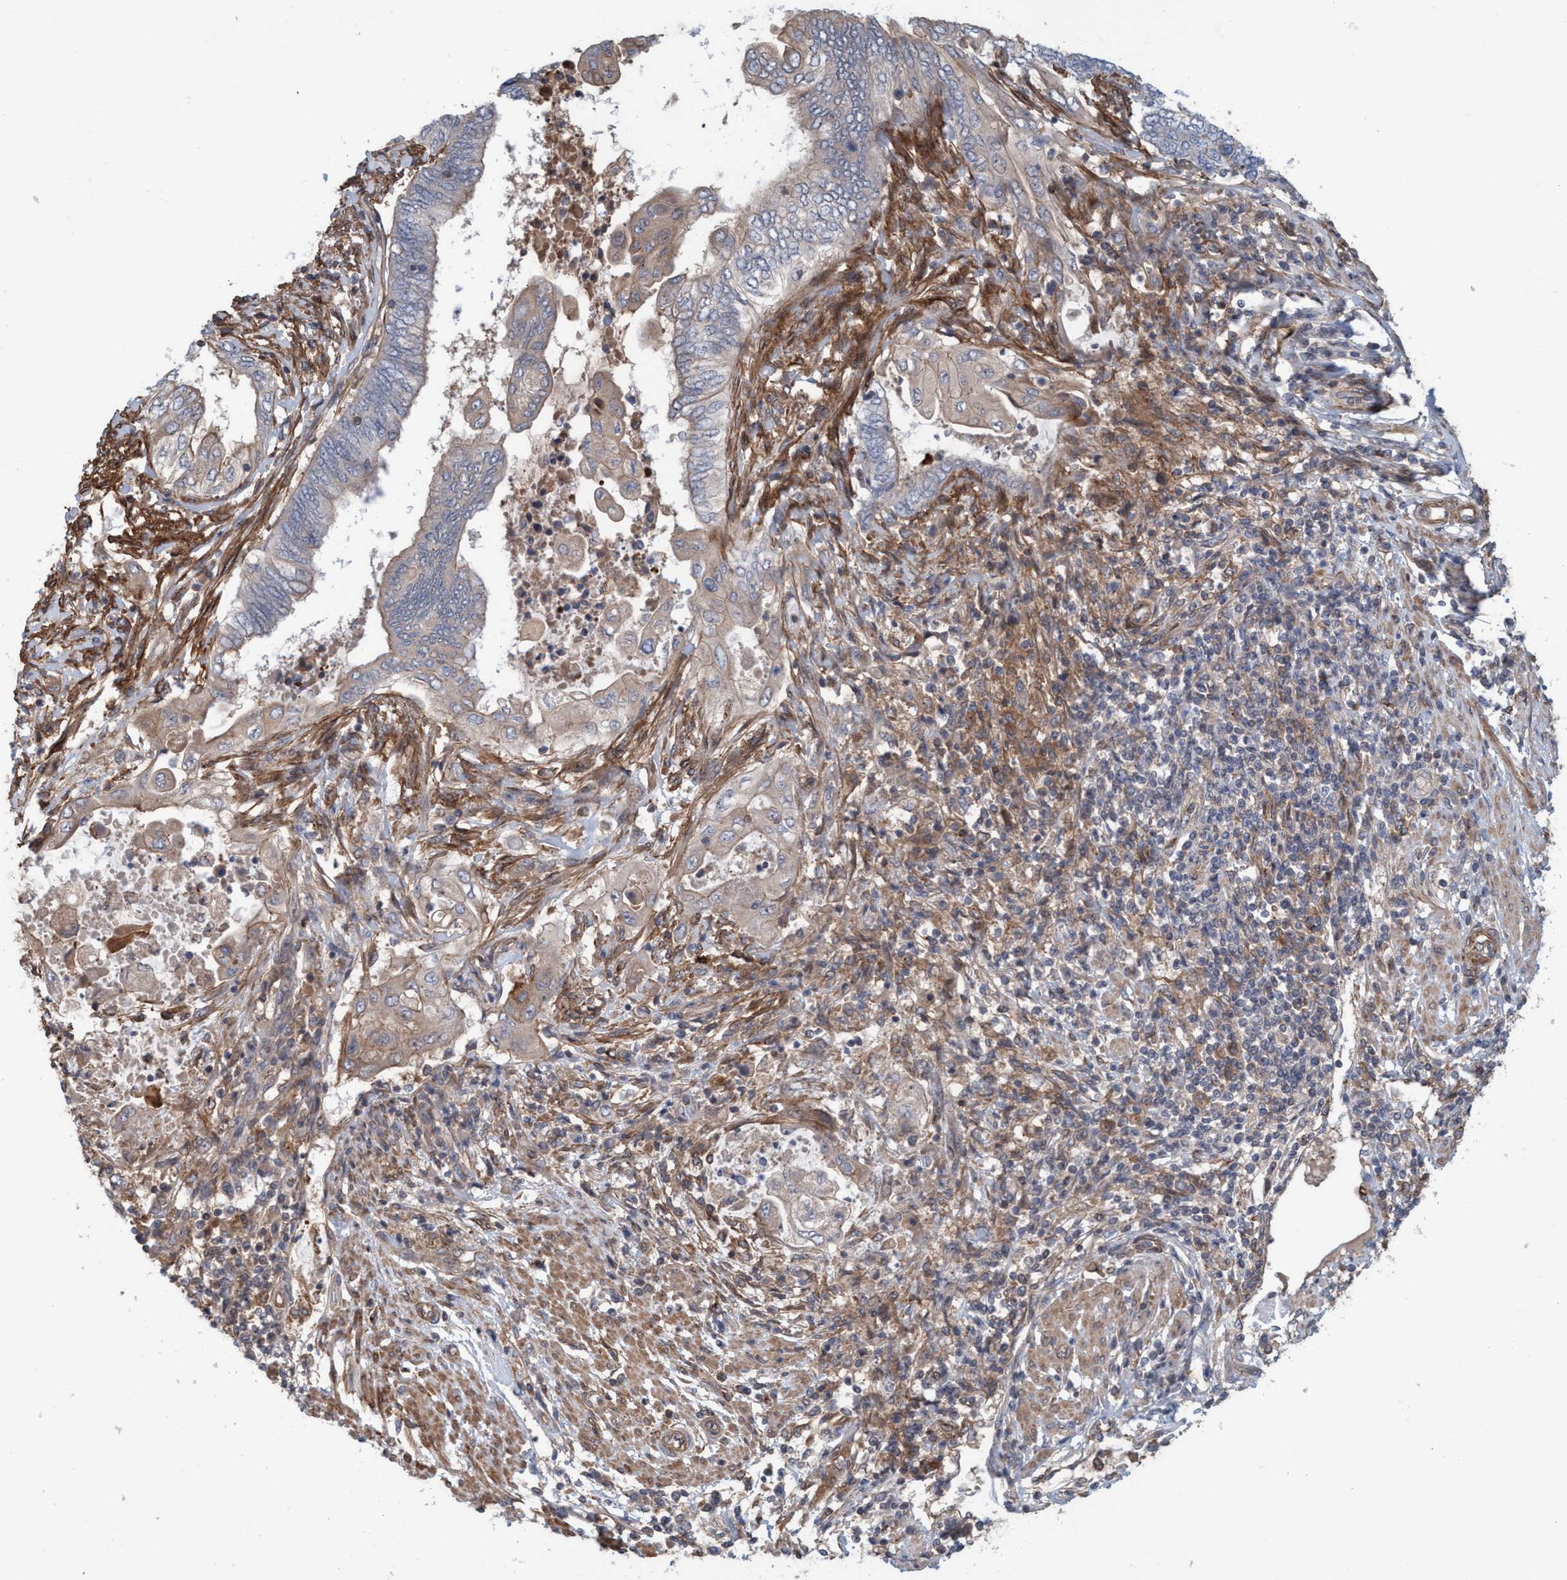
{"staining": {"intensity": "negative", "quantity": "none", "location": "none"}, "tissue": "endometrial cancer", "cell_type": "Tumor cells", "image_type": "cancer", "snomed": [{"axis": "morphology", "description": "Adenocarcinoma, NOS"}, {"axis": "topography", "description": "Uterus"}, {"axis": "topography", "description": "Endometrium"}], "caption": "DAB immunohistochemical staining of endometrial cancer (adenocarcinoma) demonstrates no significant positivity in tumor cells.", "gene": "SPECC1", "patient": {"sex": "female", "age": 70}}